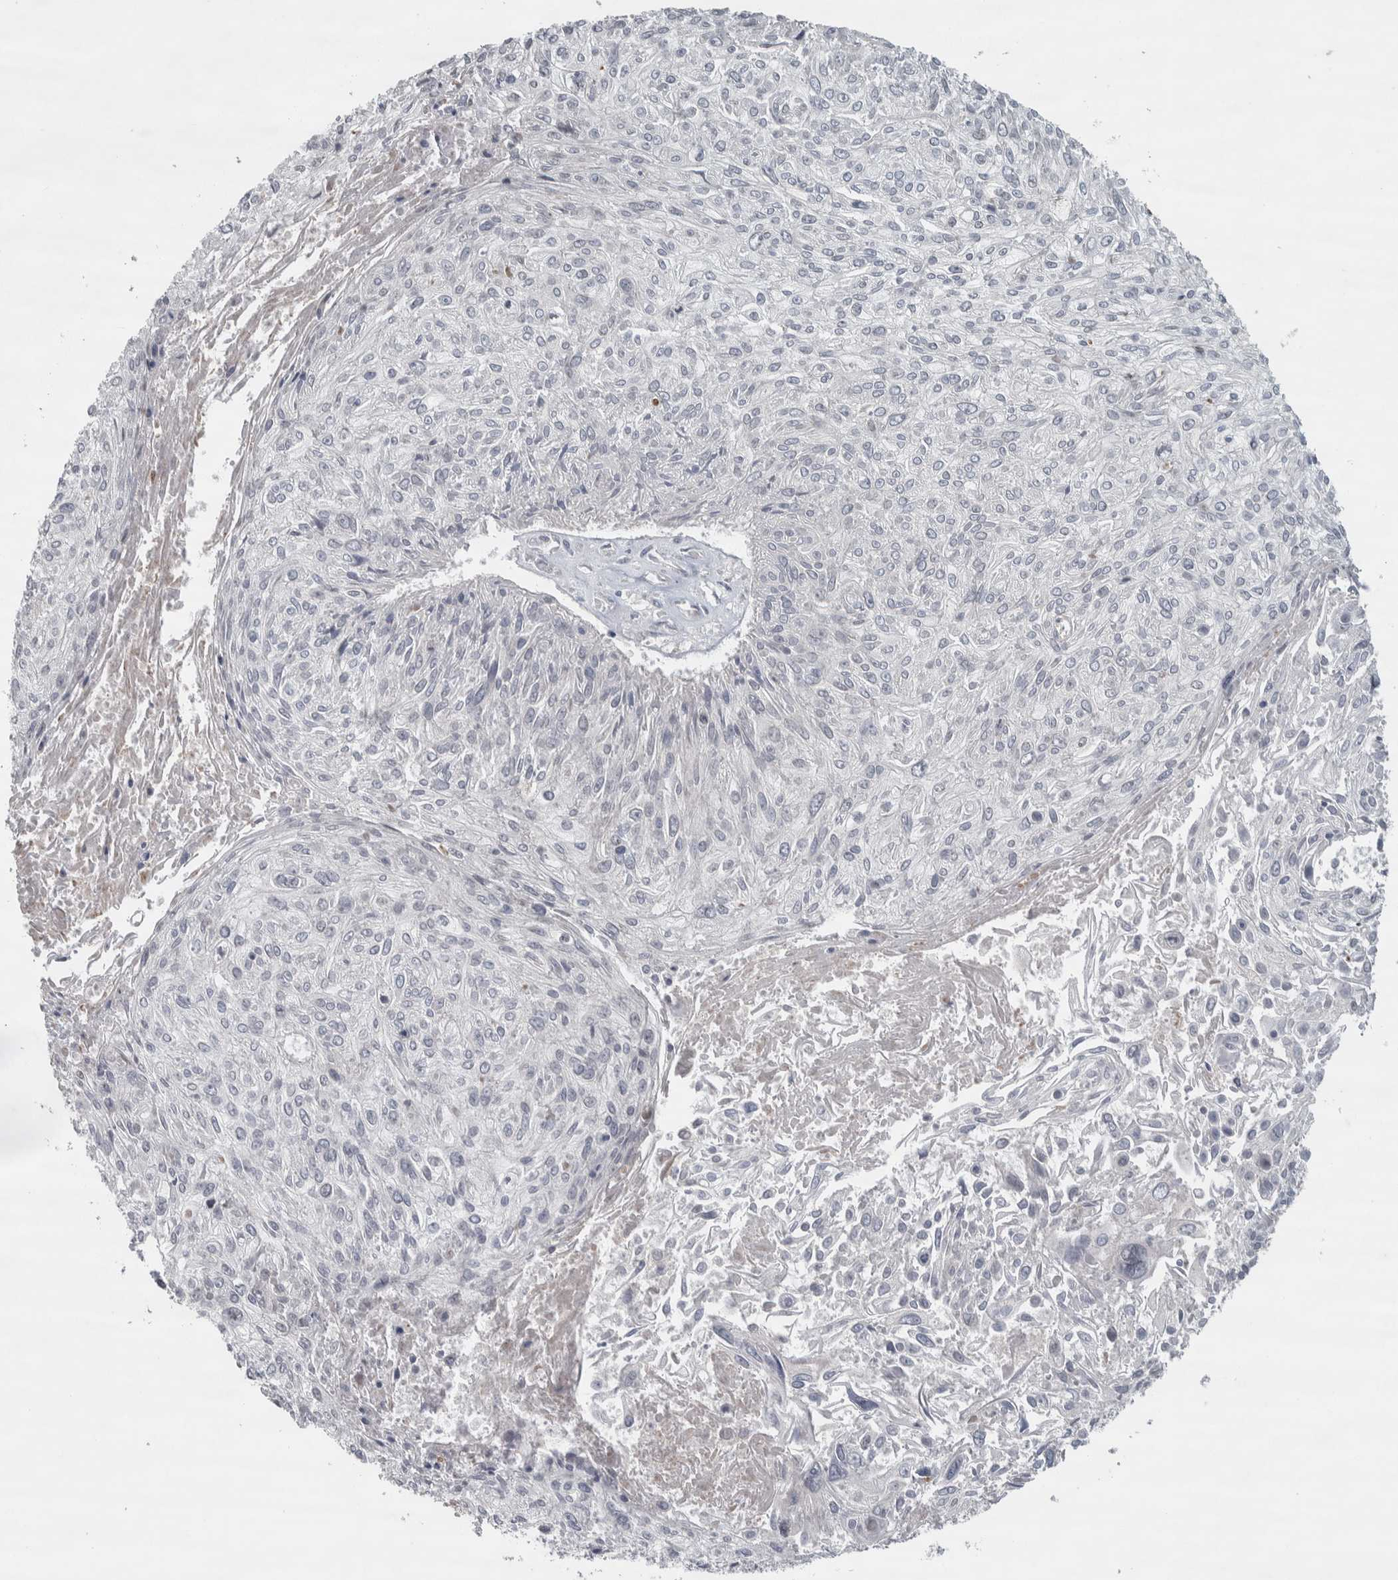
{"staining": {"intensity": "negative", "quantity": "none", "location": "none"}, "tissue": "cervical cancer", "cell_type": "Tumor cells", "image_type": "cancer", "snomed": [{"axis": "morphology", "description": "Squamous cell carcinoma, NOS"}, {"axis": "topography", "description": "Cervix"}], "caption": "A micrograph of human cervical squamous cell carcinoma is negative for staining in tumor cells.", "gene": "SIGMAR1", "patient": {"sex": "female", "age": 51}}